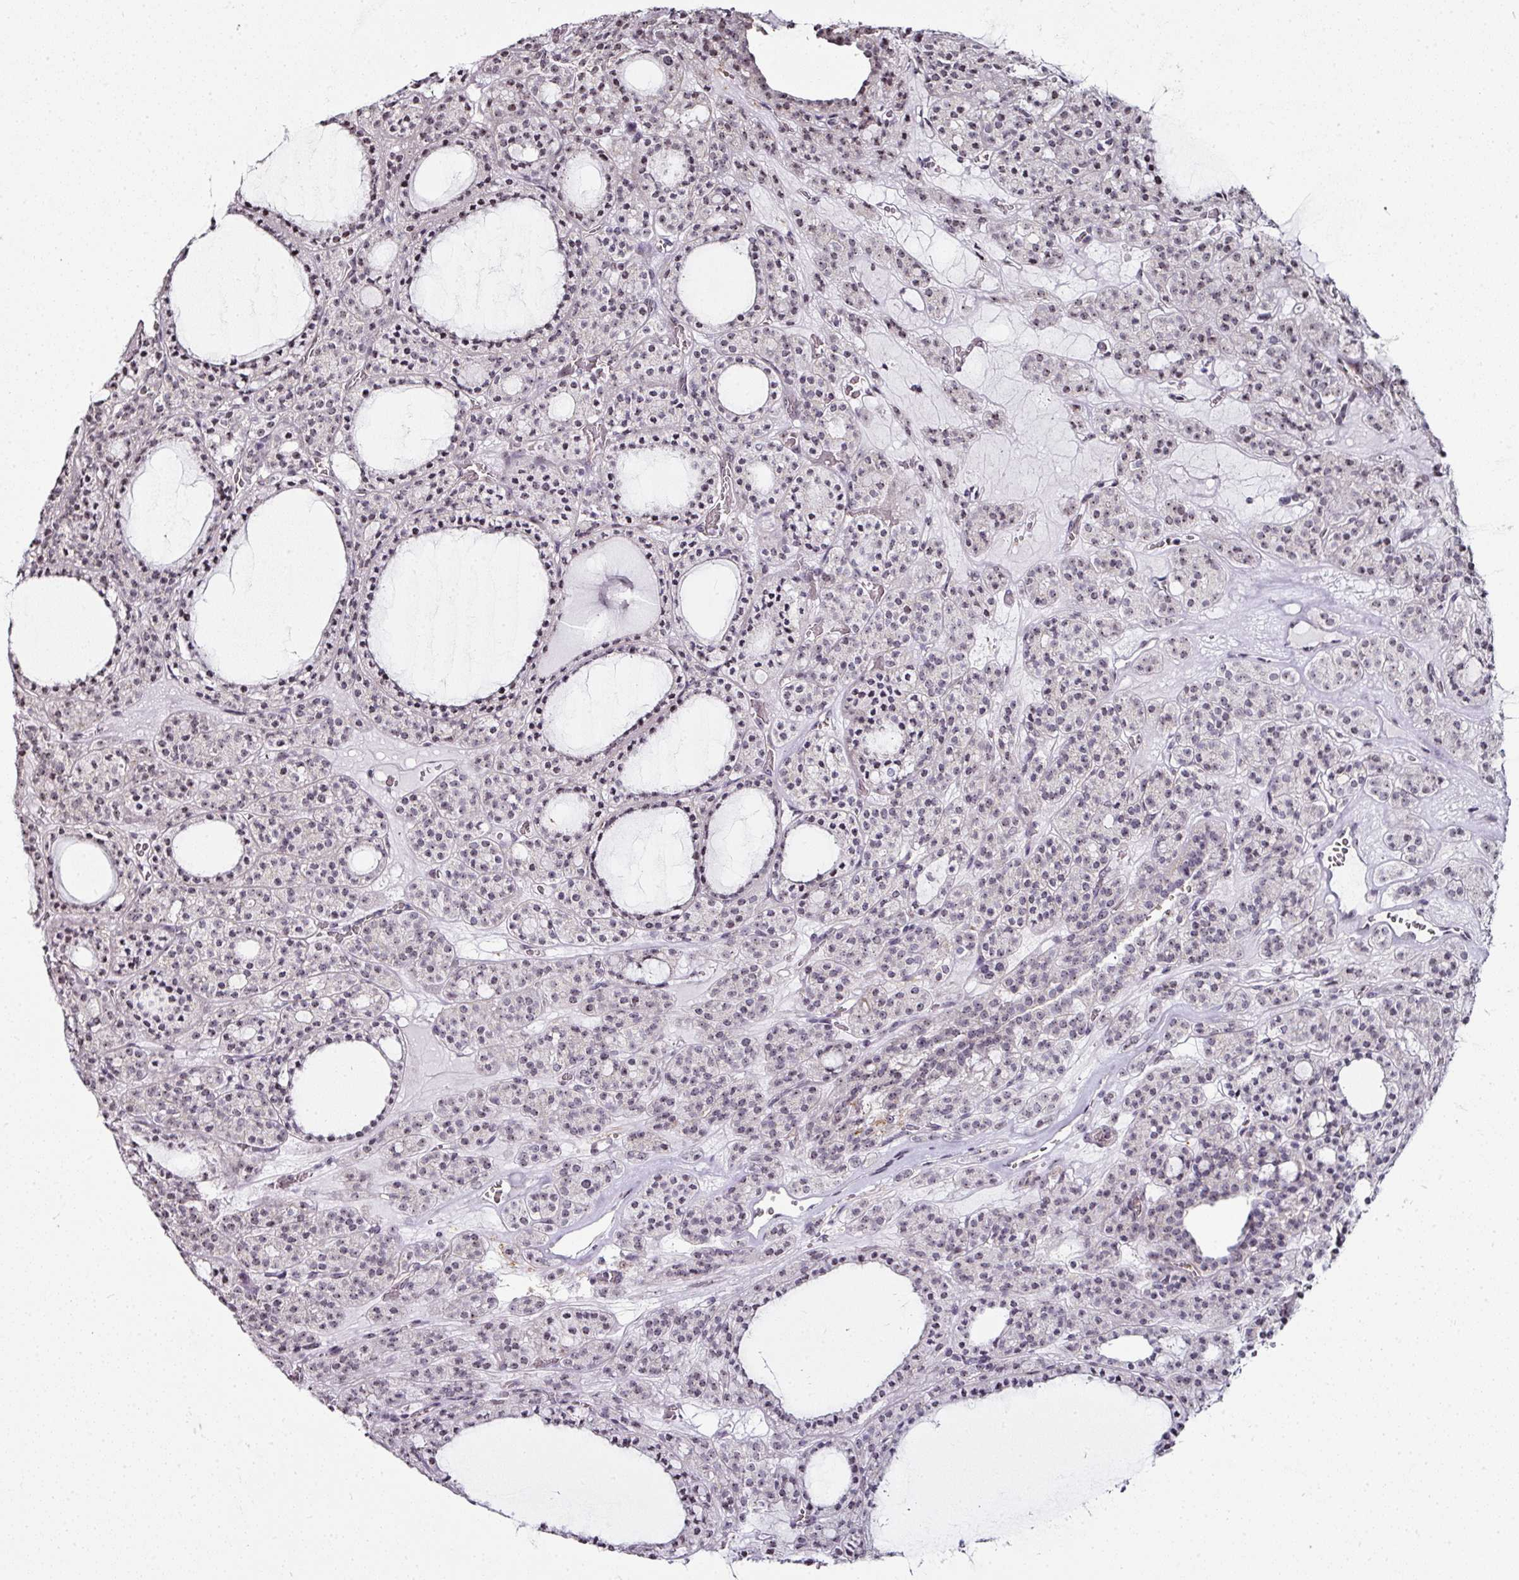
{"staining": {"intensity": "weak", "quantity": "25%-75%", "location": "nuclear"}, "tissue": "thyroid cancer", "cell_type": "Tumor cells", "image_type": "cancer", "snomed": [{"axis": "morphology", "description": "Follicular adenoma carcinoma, NOS"}, {"axis": "topography", "description": "Thyroid gland"}], "caption": "The micrograph shows staining of thyroid follicular adenoma carcinoma, revealing weak nuclear protein positivity (brown color) within tumor cells.", "gene": "NACC2", "patient": {"sex": "female", "age": 63}}